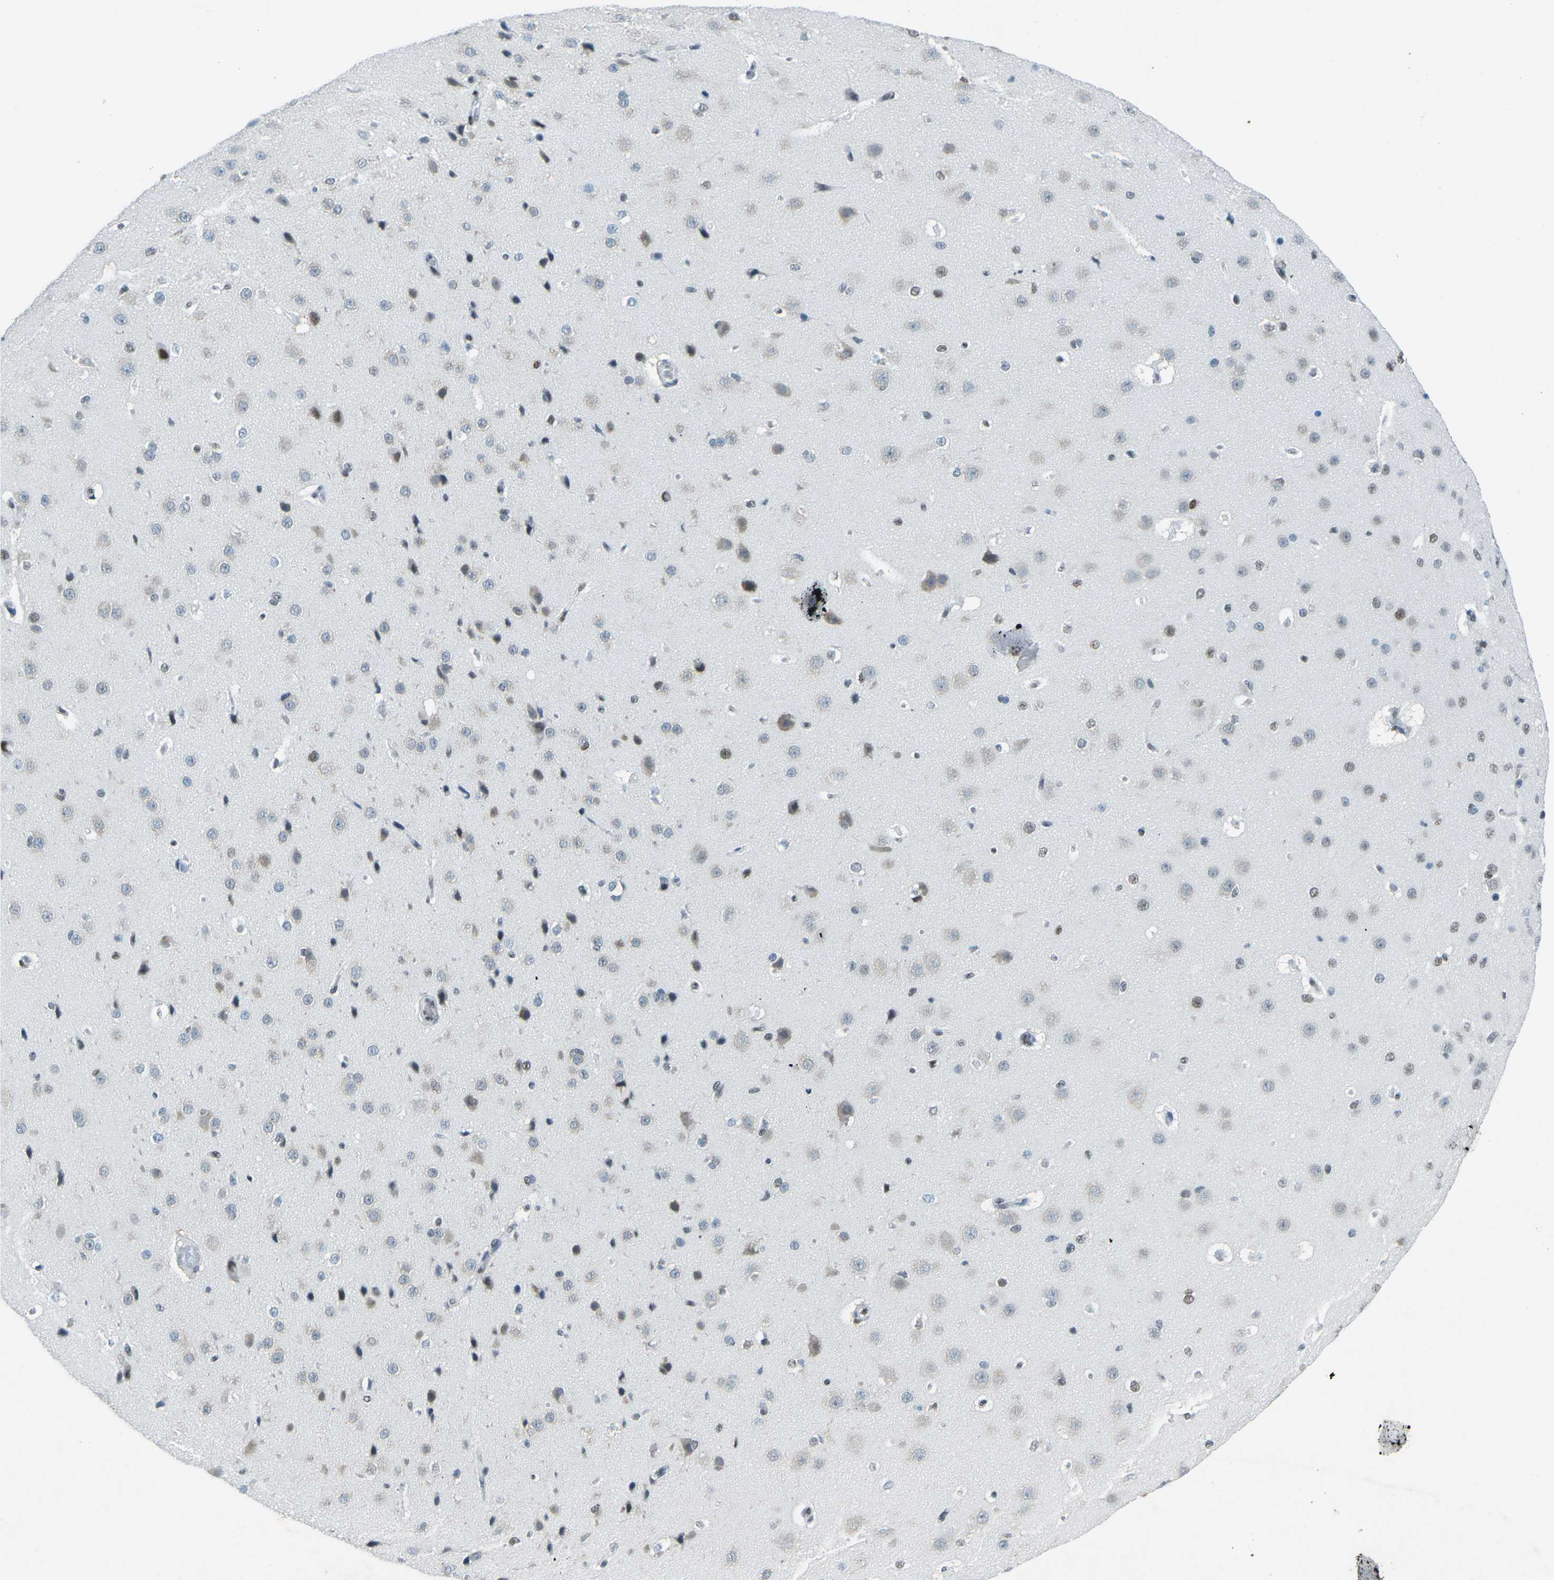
{"staining": {"intensity": "negative", "quantity": "none", "location": "none"}, "tissue": "cerebral cortex", "cell_type": "Endothelial cells", "image_type": "normal", "snomed": [{"axis": "morphology", "description": "Normal tissue, NOS"}, {"axis": "morphology", "description": "Developmental malformation"}, {"axis": "topography", "description": "Cerebral cortex"}], "caption": "Immunohistochemical staining of unremarkable human cerebral cortex displays no significant expression in endothelial cells. The staining was performed using DAB to visualize the protein expression in brown, while the nuclei were stained in blue with hematoxylin (Magnification: 20x).", "gene": "RB1", "patient": {"sex": "female", "age": 30}}